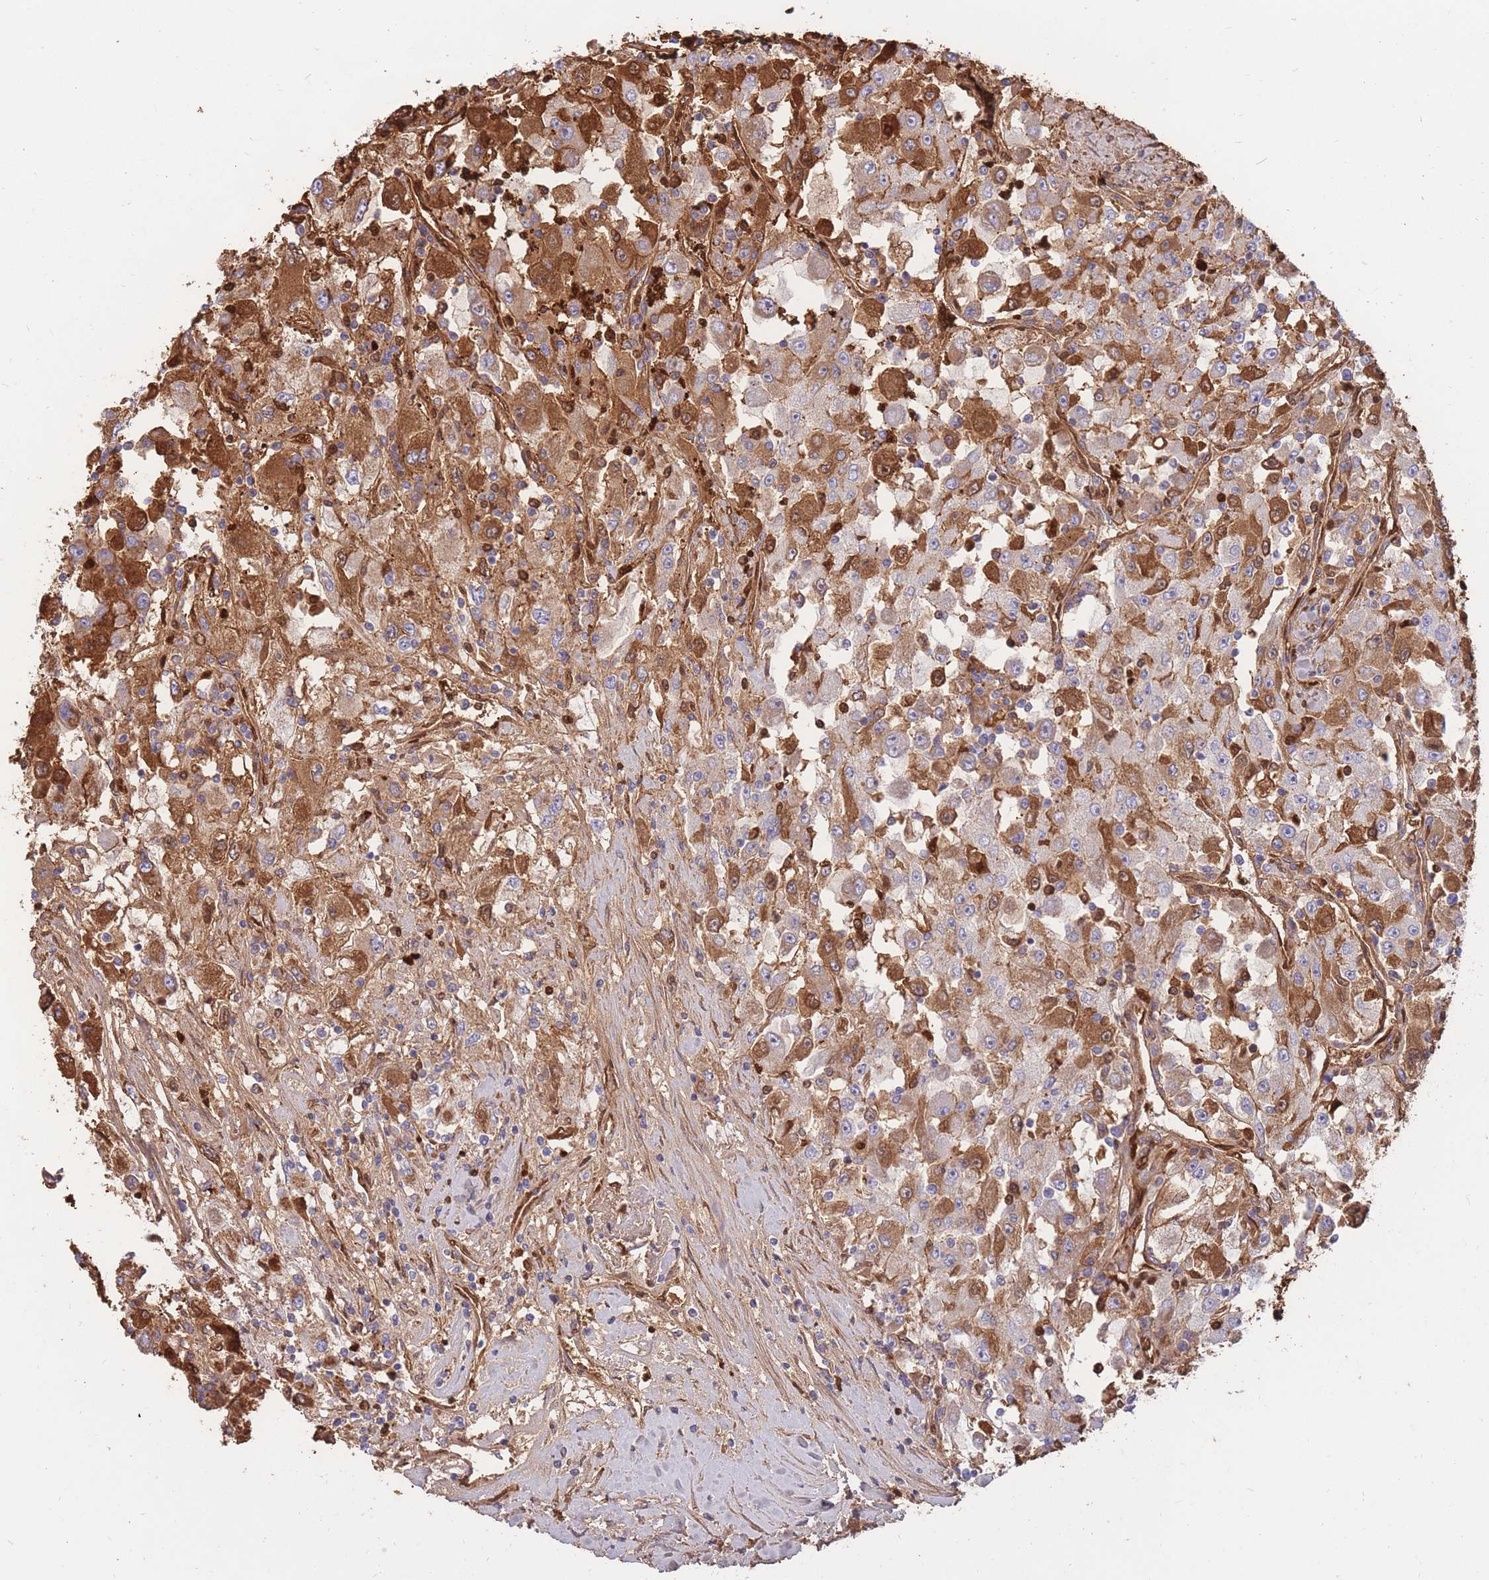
{"staining": {"intensity": "strong", "quantity": "25%-75%", "location": "cytoplasmic/membranous"}, "tissue": "renal cancer", "cell_type": "Tumor cells", "image_type": "cancer", "snomed": [{"axis": "morphology", "description": "Adenocarcinoma, NOS"}, {"axis": "topography", "description": "Kidney"}], "caption": "Immunohistochemical staining of human renal cancer (adenocarcinoma) displays strong cytoplasmic/membranous protein positivity in about 25%-75% of tumor cells.", "gene": "ATP10D", "patient": {"sex": "female", "age": 67}}